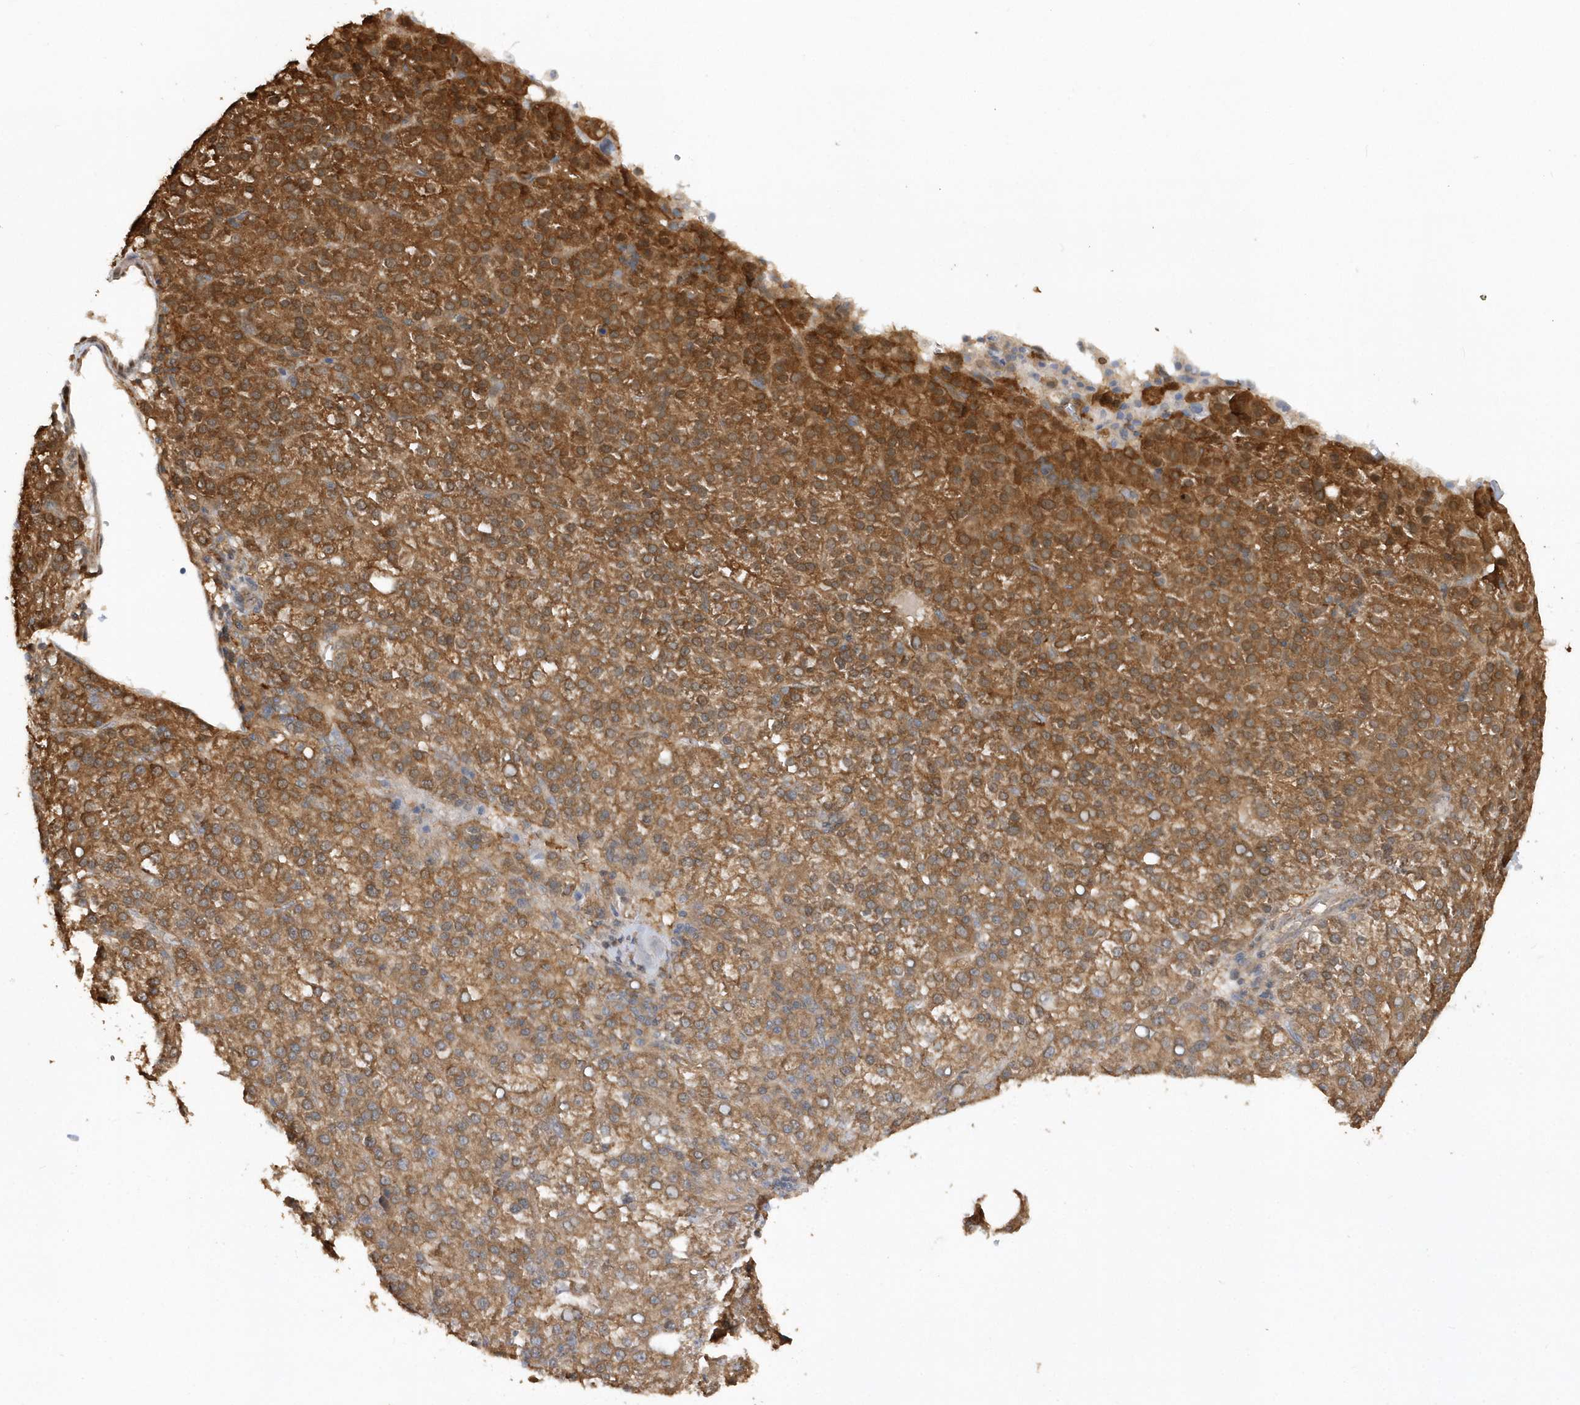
{"staining": {"intensity": "moderate", "quantity": ">75%", "location": "cytoplasmic/membranous"}, "tissue": "liver cancer", "cell_type": "Tumor cells", "image_type": "cancer", "snomed": [{"axis": "morphology", "description": "Carcinoma, Hepatocellular, NOS"}, {"axis": "topography", "description": "Liver"}], "caption": "DAB immunohistochemical staining of human liver cancer (hepatocellular carcinoma) demonstrates moderate cytoplasmic/membranous protein expression in approximately >75% of tumor cells. (DAB IHC, brown staining for protein, blue staining for nuclei).", "gene": "RPE", "patient": {"sex": "female", "age": 58}}